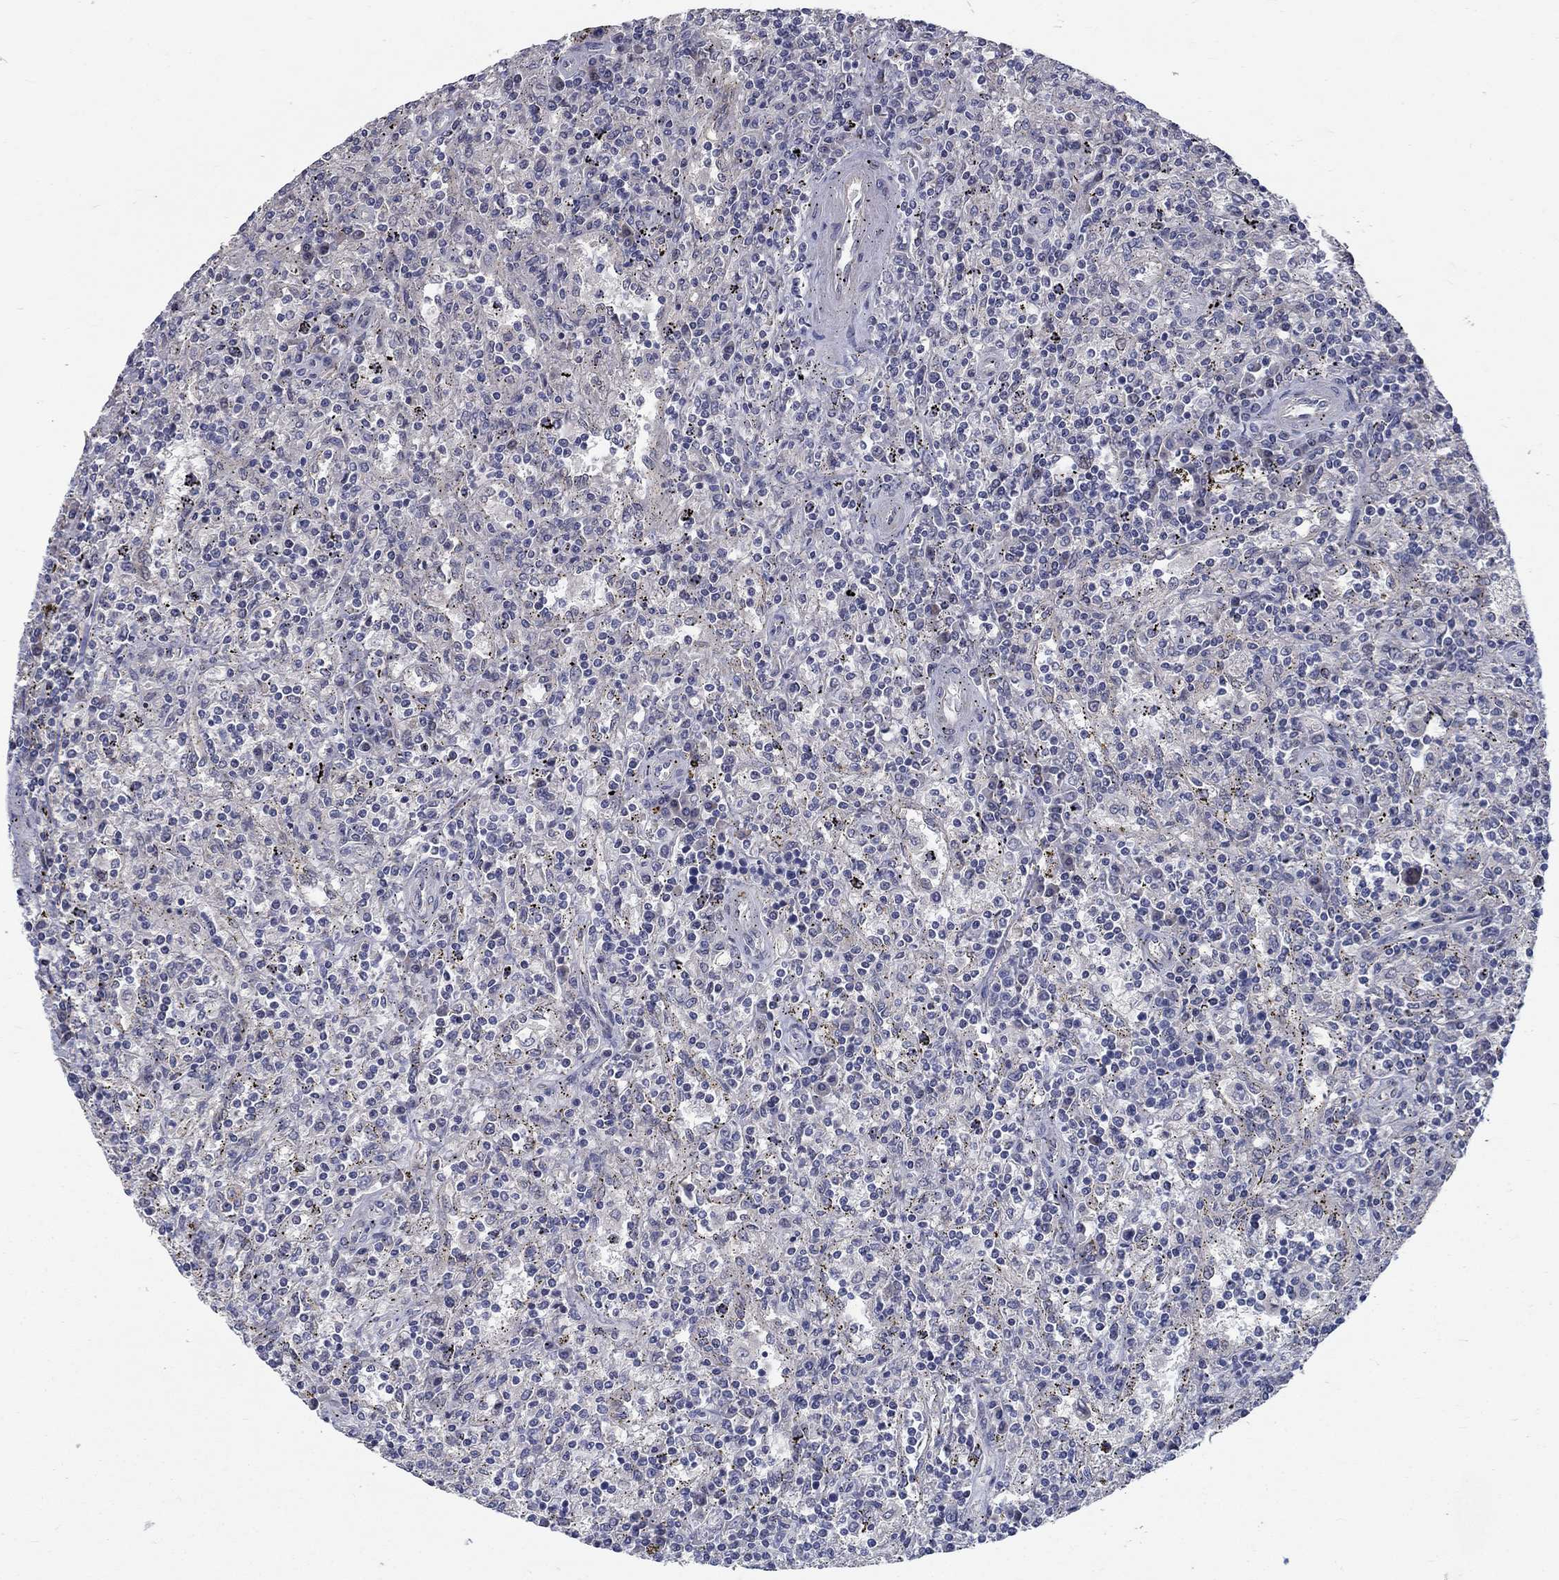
{"staining": {"intensity": "negative", "quantity": "none", "location": "none"}, "tissue": "lymphoma", "cell_type": "Tumor cells", "image_type": "cancer", "snomed": [{"axis": "morphology", "description": "Malignant lymphoma, non-Hodgkin's type, Low grade"}, {"axis": "topography", "description": "Spleen"}], "caption": "High magnification brightfield microscopy of lymphoma stained with DAB (3,3'-diaminobenzidine) (brown) and counterstained with hematoxylin (blue): tumor cells show no significant positivity.", "gene": "FAM3B", "patient": {"sex": "male", "age": 62}}